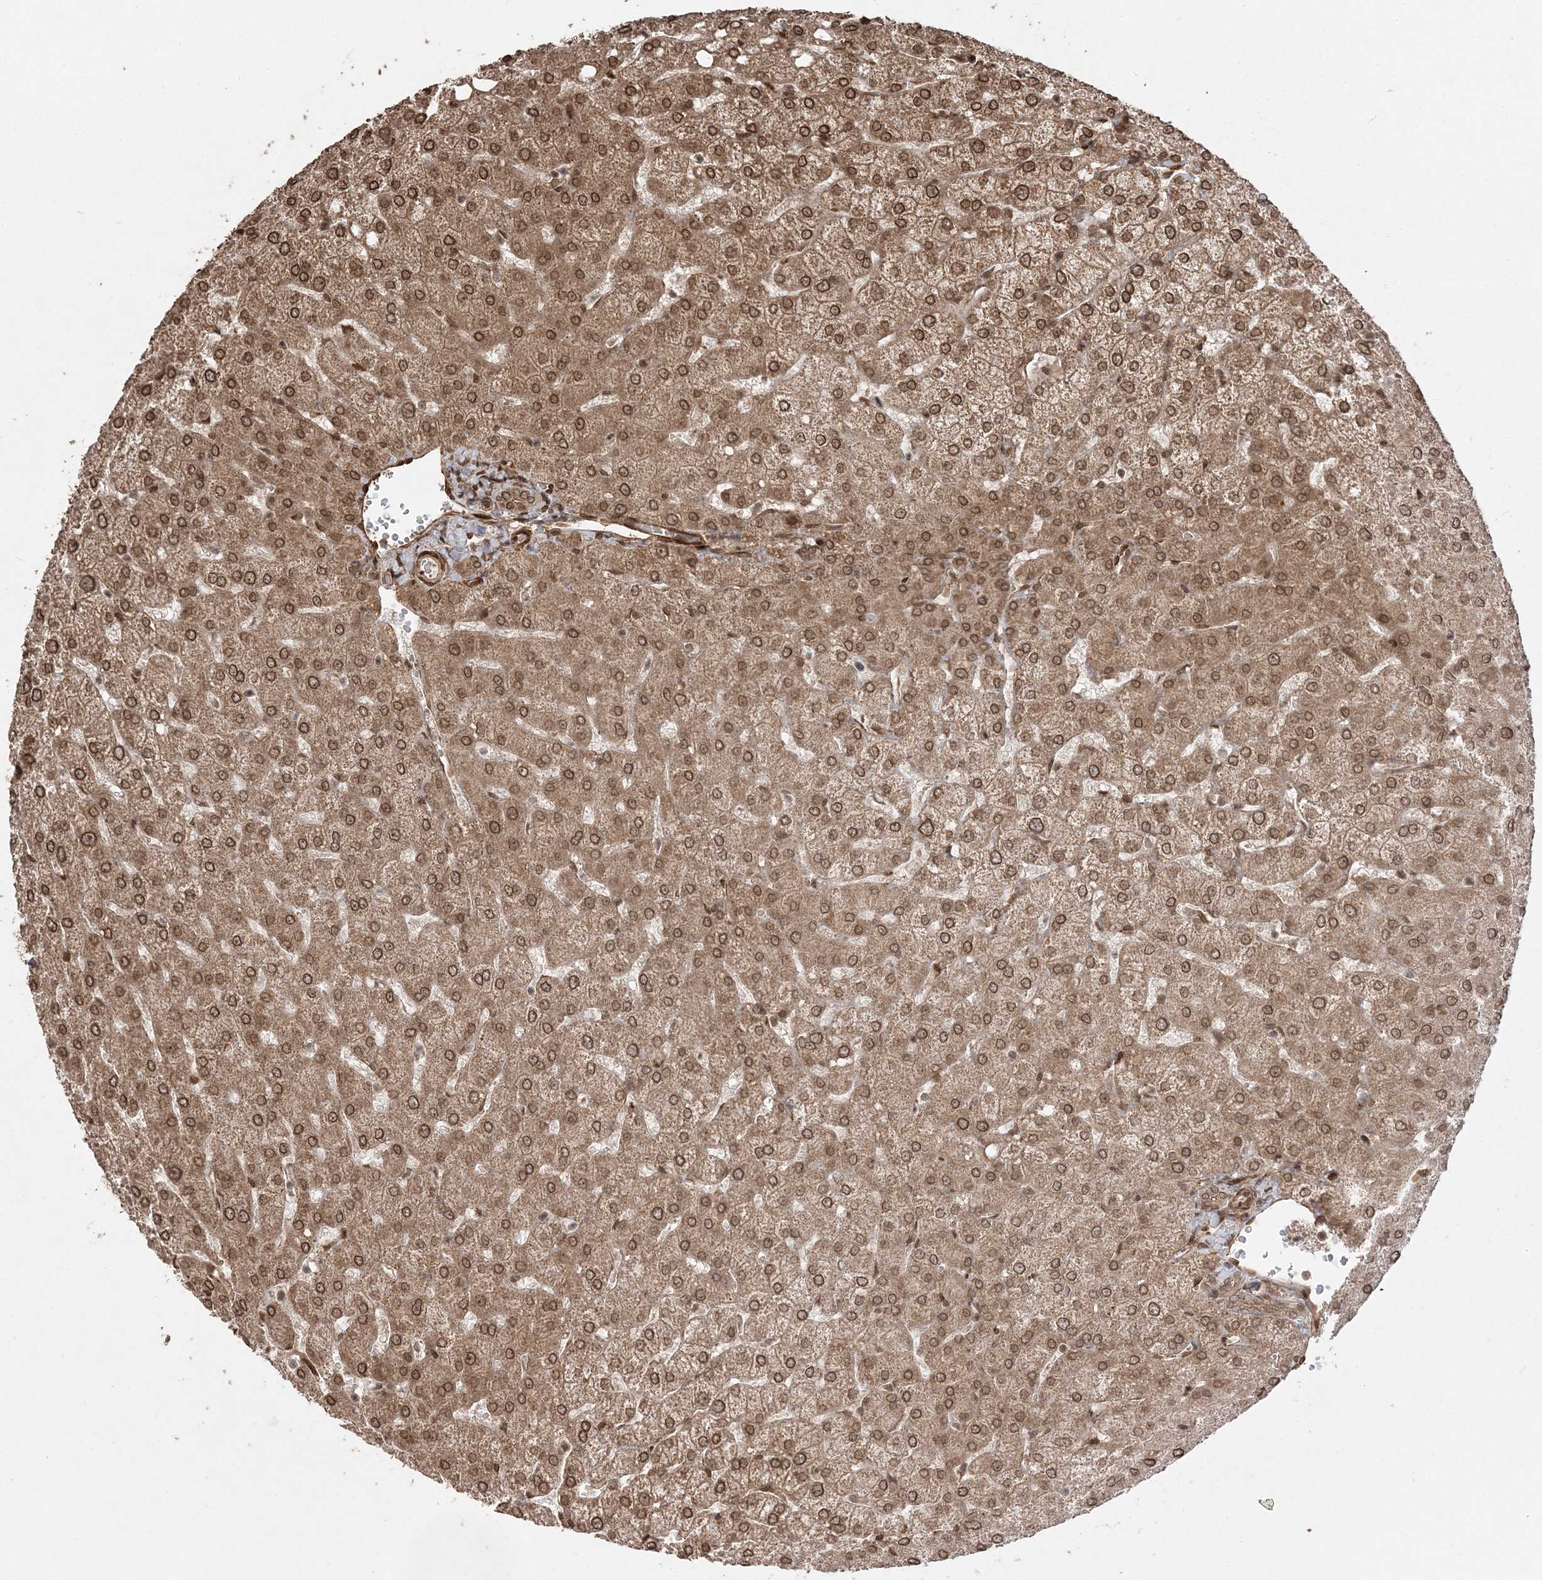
{"staining": {"intensity": "moderate", "quantity": ">75%", "location": "cytoplasmic/membranous,nuclear"}, "tissue": "liver", "cell_type": "Cholangiocytes", "image_type": "normal", "snomed": [{"axis": "morphology", "description": "Normal tissue, NOS"}, {"axis": "topography", "description": "Liver"}], "caption": "Protein staining shows moderate cytoplasmic/membranous,nuclear positivity in about >75% of cholangiocytes in normal liver.", "gene": "ETAA1", "patient": {"sex": "female", "age": 54}}